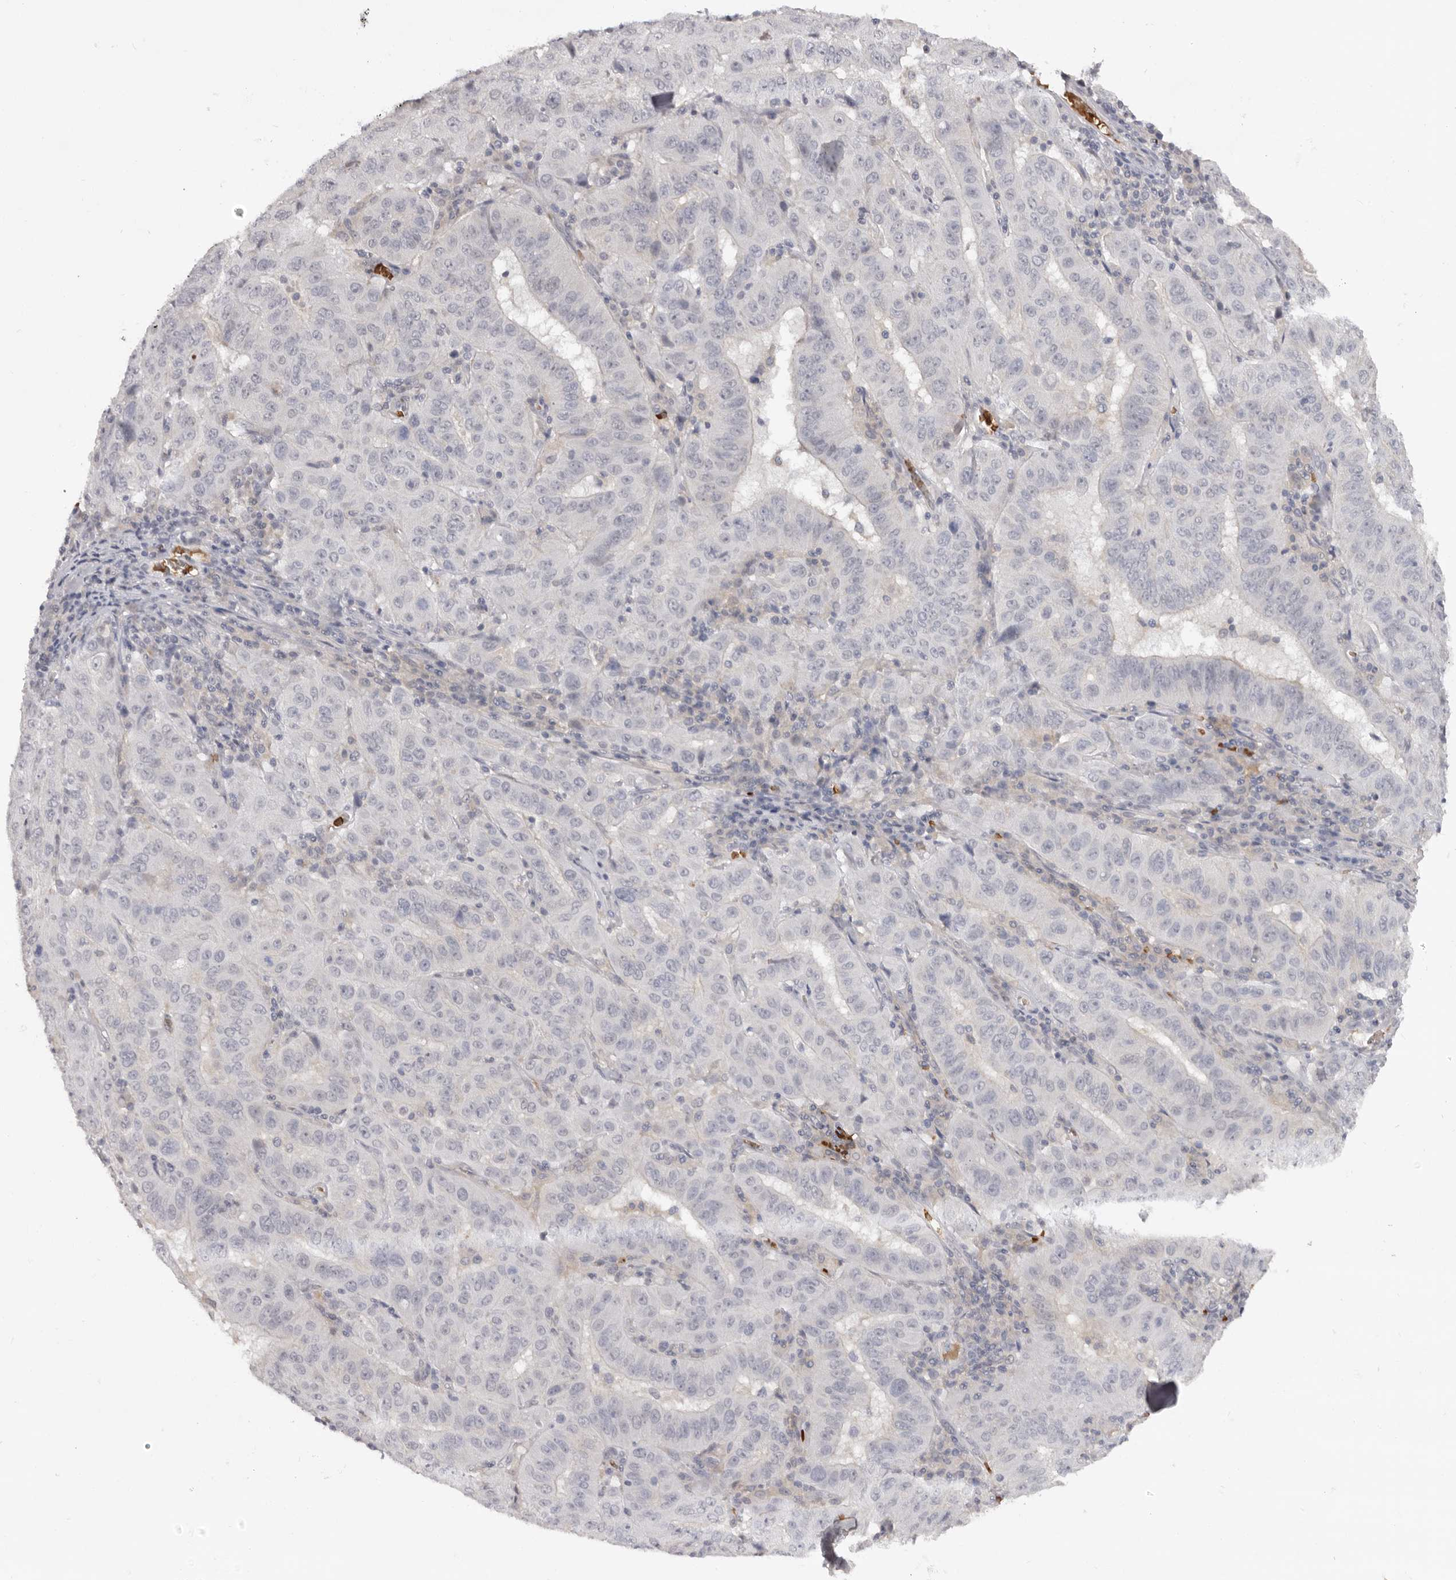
{"staining": {"intensity": "negative", "quantity": "none", "location": "none"}, "tissue": "pancreatic cancer", "cell_type": "Tumor cells", "image_type": "cancer", "snomed": [{"axis": "morphology", "description": "Adenocarcinoma, NOS"}, {"axis": "topography", "description": "Pancreas"}], "caption": "An immunohistochemistry (IHC) histopathology image of pancreatic cancer (adenocarcinoma) is shown. There is no staining in tumor cells of pancreatic cancer (adenocarcinoma). (Immunohistochemistry, brightfield microscopy, high magnification).", "gene": "TNR", "patient": {"sex": "male", "age": 63}}